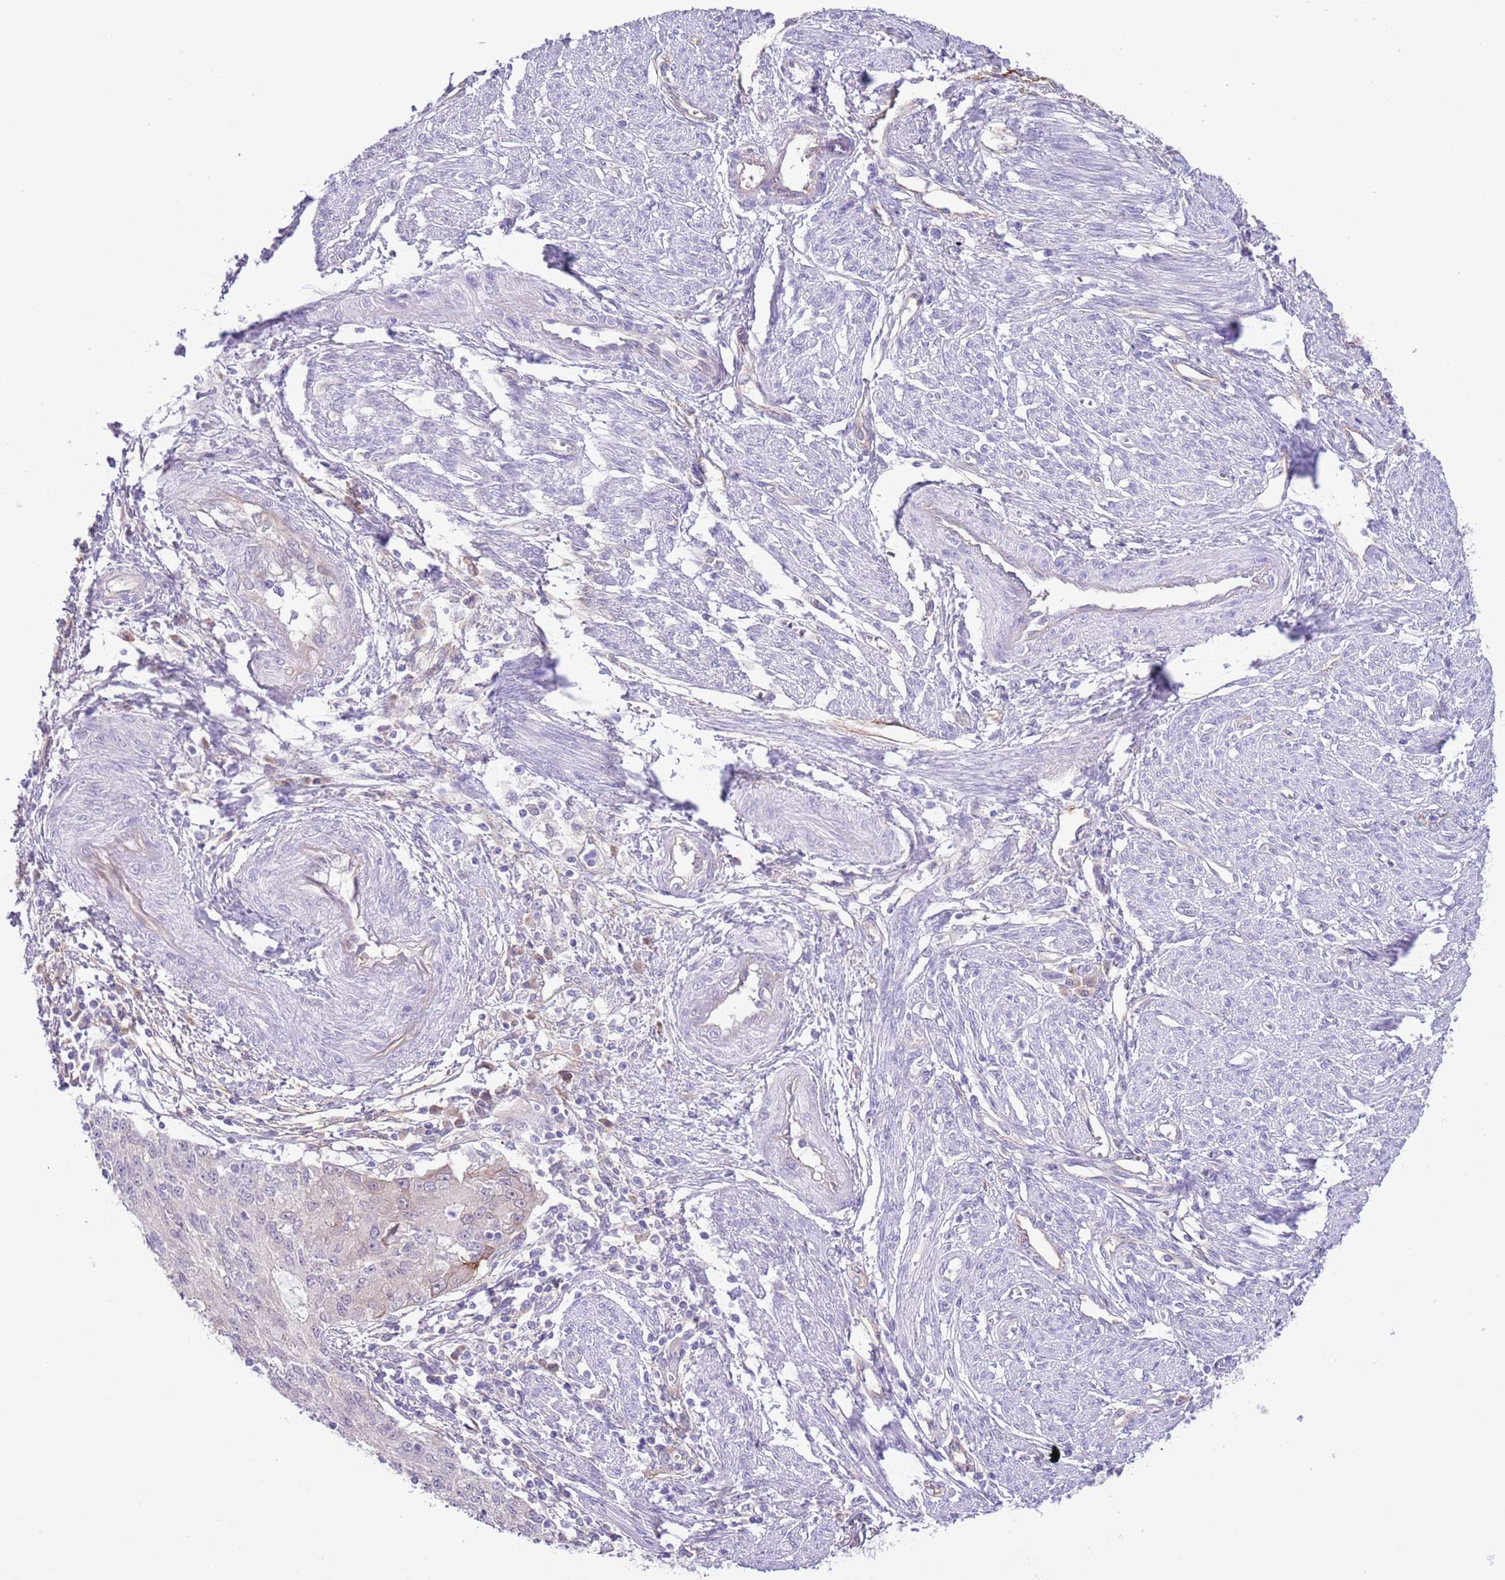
{"staining": {"intensity": "negative", "quantity": "none", "location": "none"}, "tissue": "endometrial cancer", "cell_type": "Tumor cells", "image_type": "cancer", "snomed": [{"axis": "morphology", "description": "Adenocarcinoma, NOS"}, {"axis": "topography", "description": "Endometrium"}], "caption": "An image of adenocarcinoma (endometrial) stained for a protein displays no brown staining in tumor cells.", "gene": "IGF1", "patient": {"sex": "female", "age": 56}}